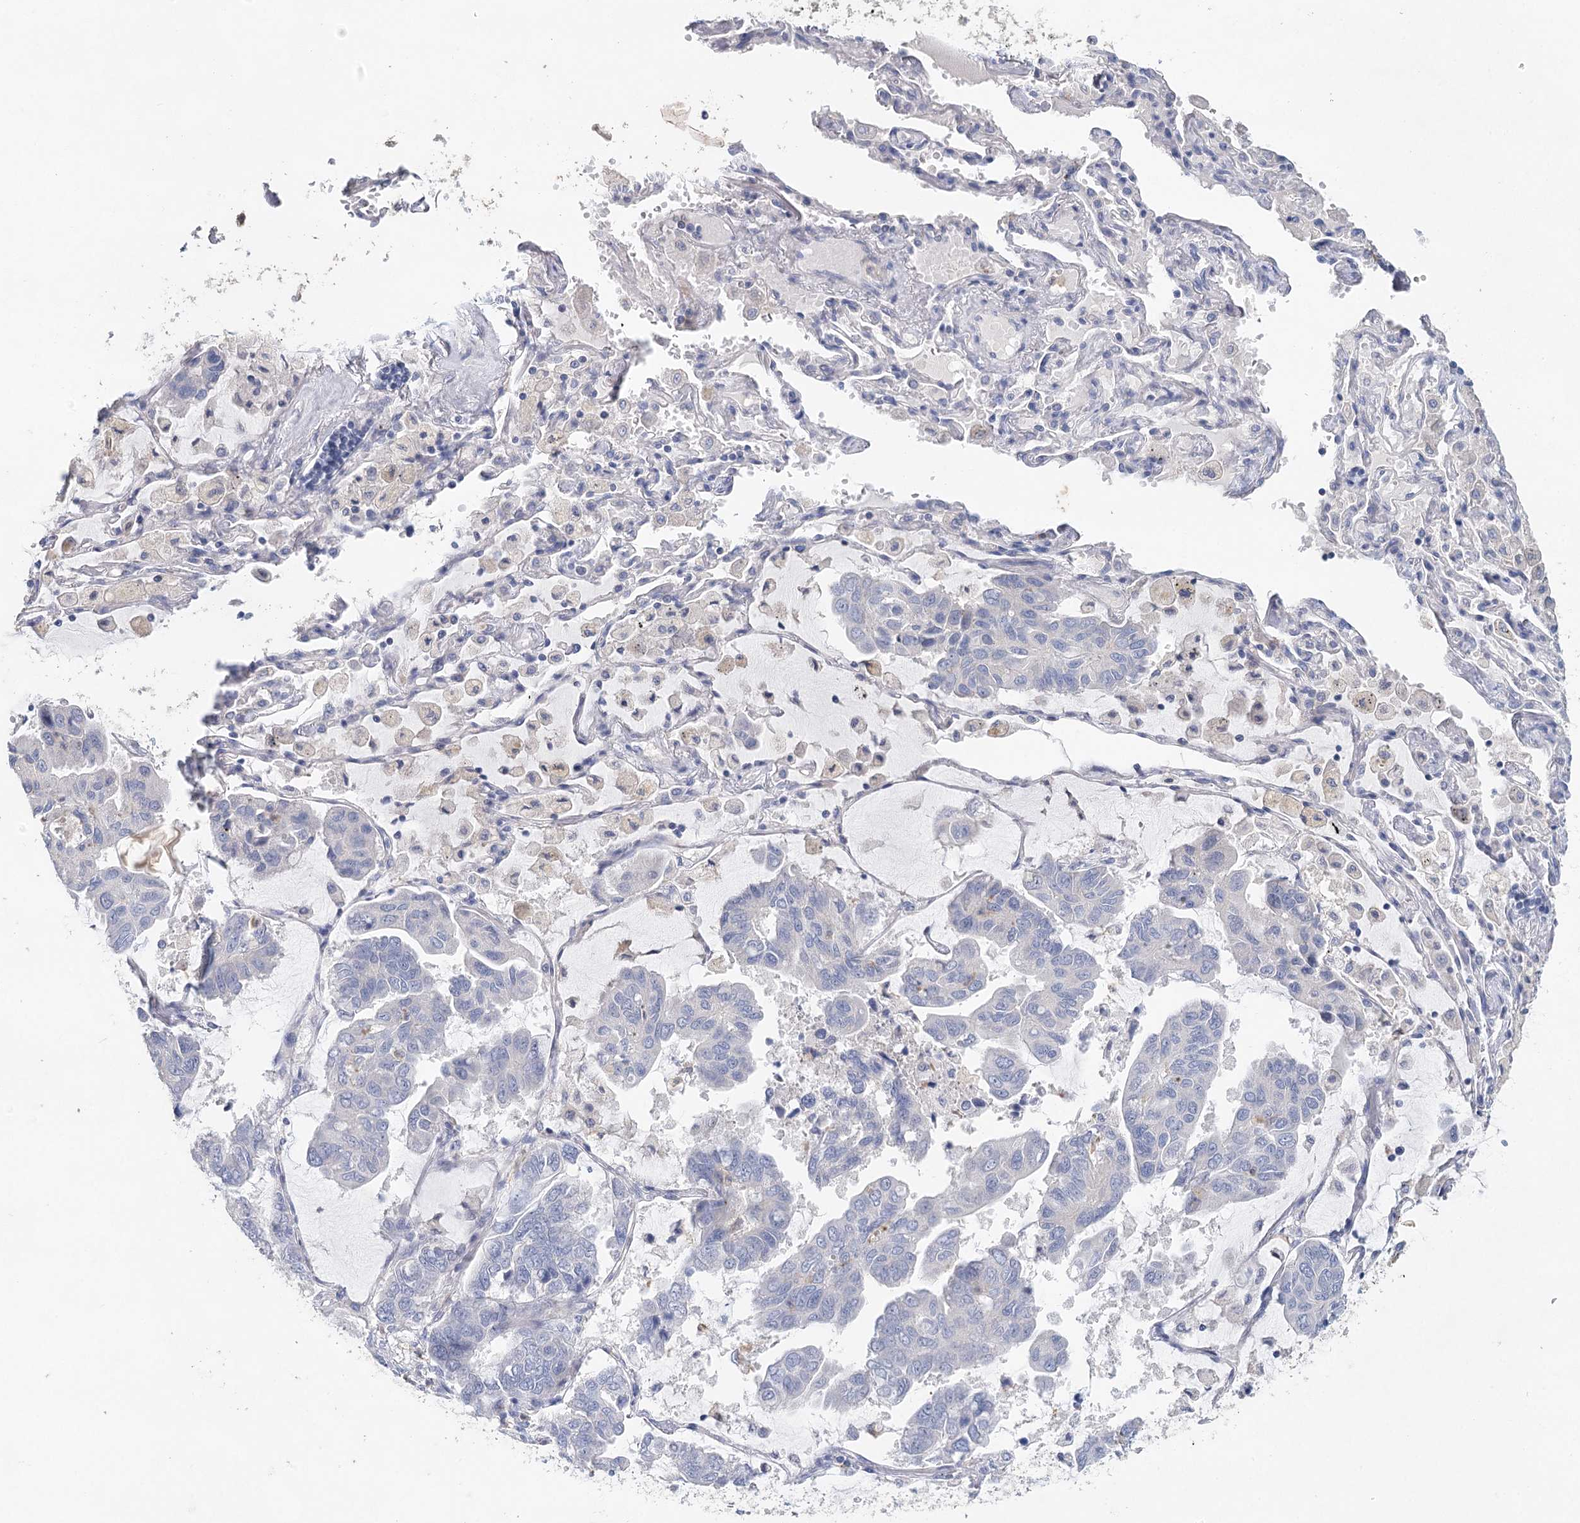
{"staining": {"intensity": "negative", "quantity": "none", "location": "none"}, "tissue": "lung cancer", "cell_type": "Tumor cells", "image_type": "cancer", "snomed": [{"axis": "morphology", "description": "Adenocarcinoma, NOS"}, {"axis": "topography", "description": "Lung"}], "caption": "This is an IHC micrograph of adenocarcinoma (lung). There is no staining in tumor cells.", "gene": "MYL6B", "patient": {"sex": "male", "age": 64}}